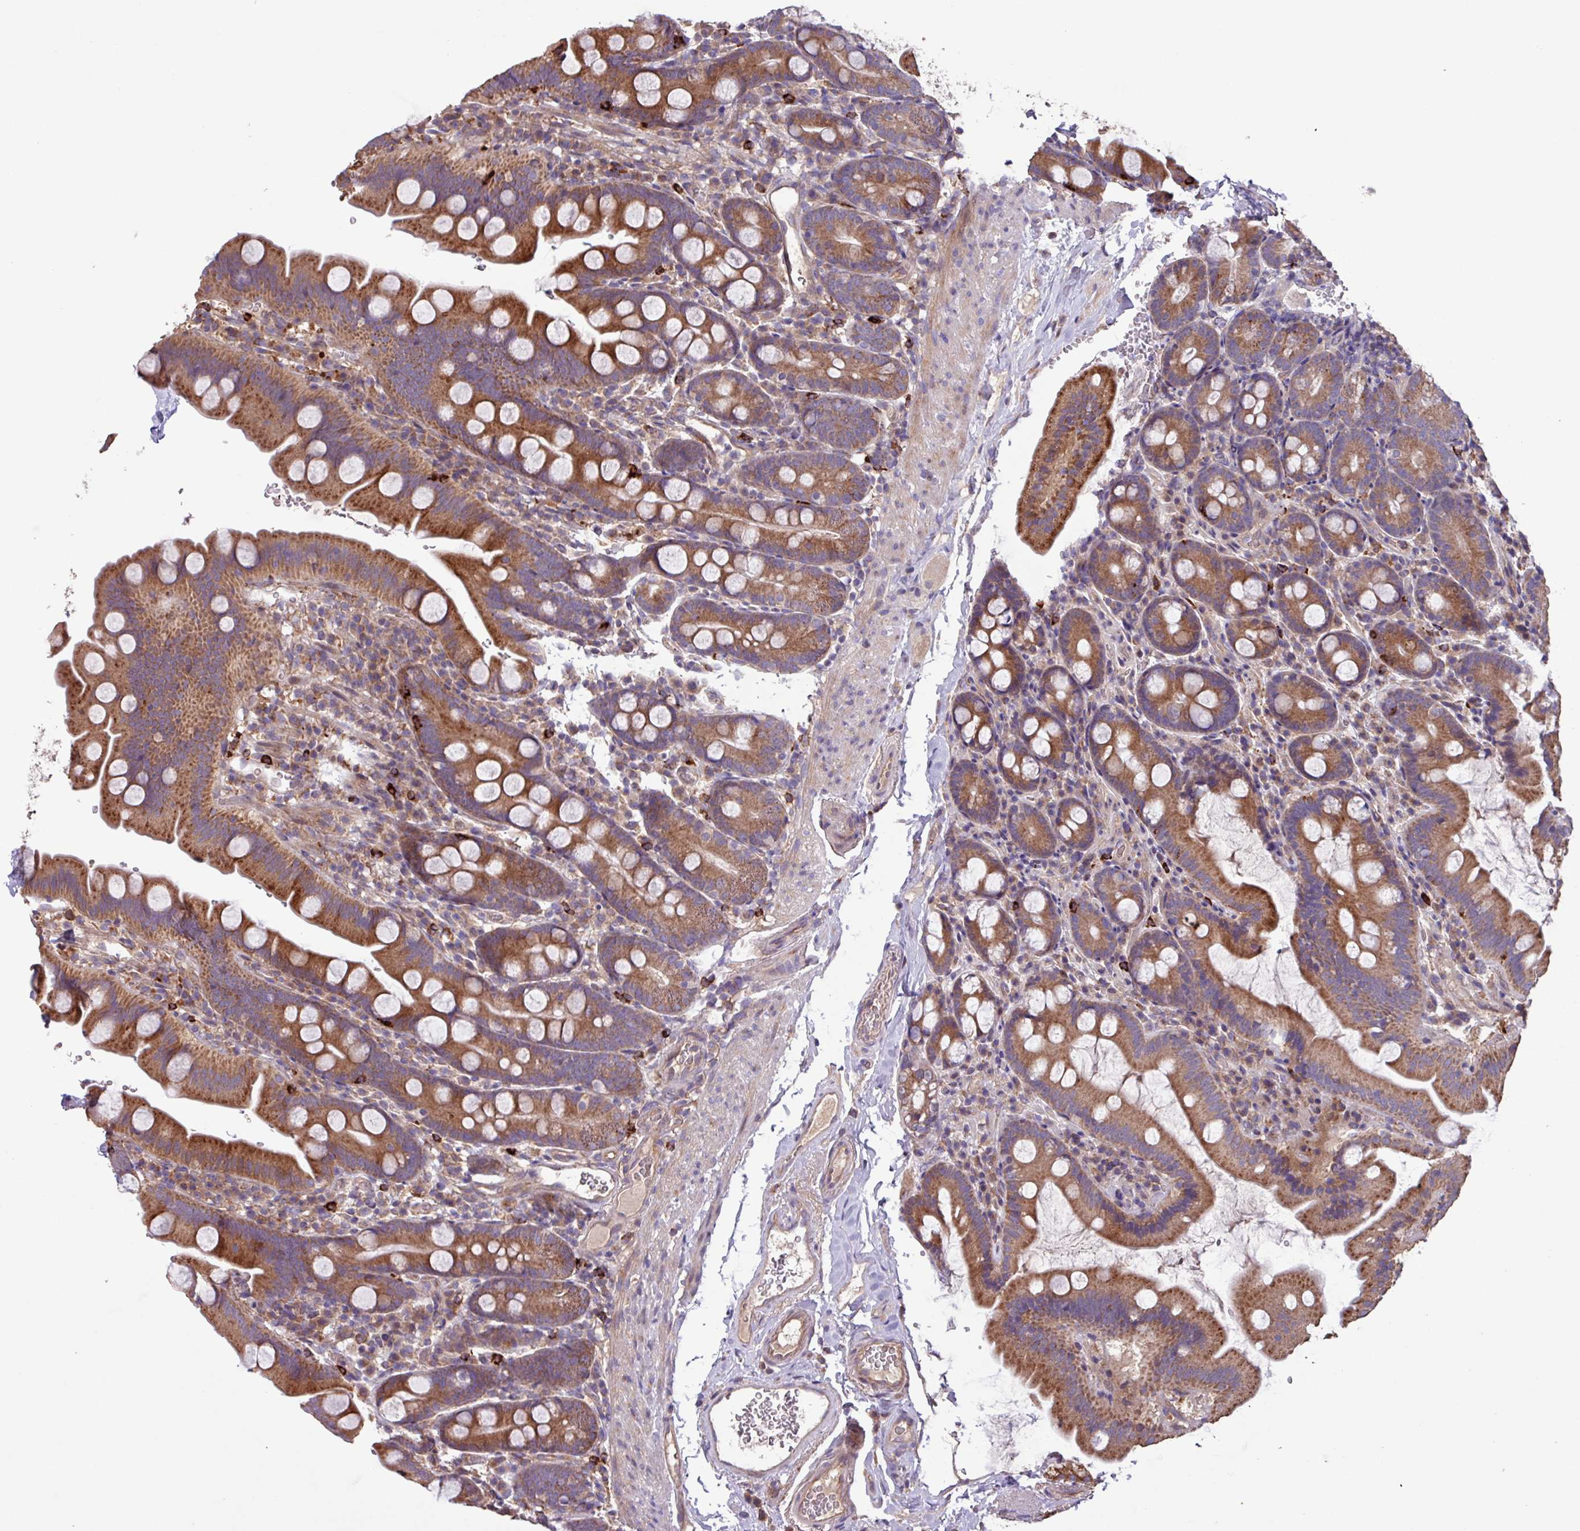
{"staining": {"intensity": "strong", "quantity": ">75%", "location": "cytoplasmic/membranous"}, "tissue": "small intestine", "cell_type": "Glandular cells", "image_type": "normal", "snomed": [{"axis": "morphology", "description": "Normal tissue, NOS"}, {"axis": "topography", "description": "Small intestine"}], "caption": "A histopathology image showing strong cytoplasmic/membranous expression in about >75% of glandular cells in benign small intestine, as visualized by brown immunohistochemical staining.", "gene": "PTPRQ", "patient": {"sex": "female", "age": 68}}